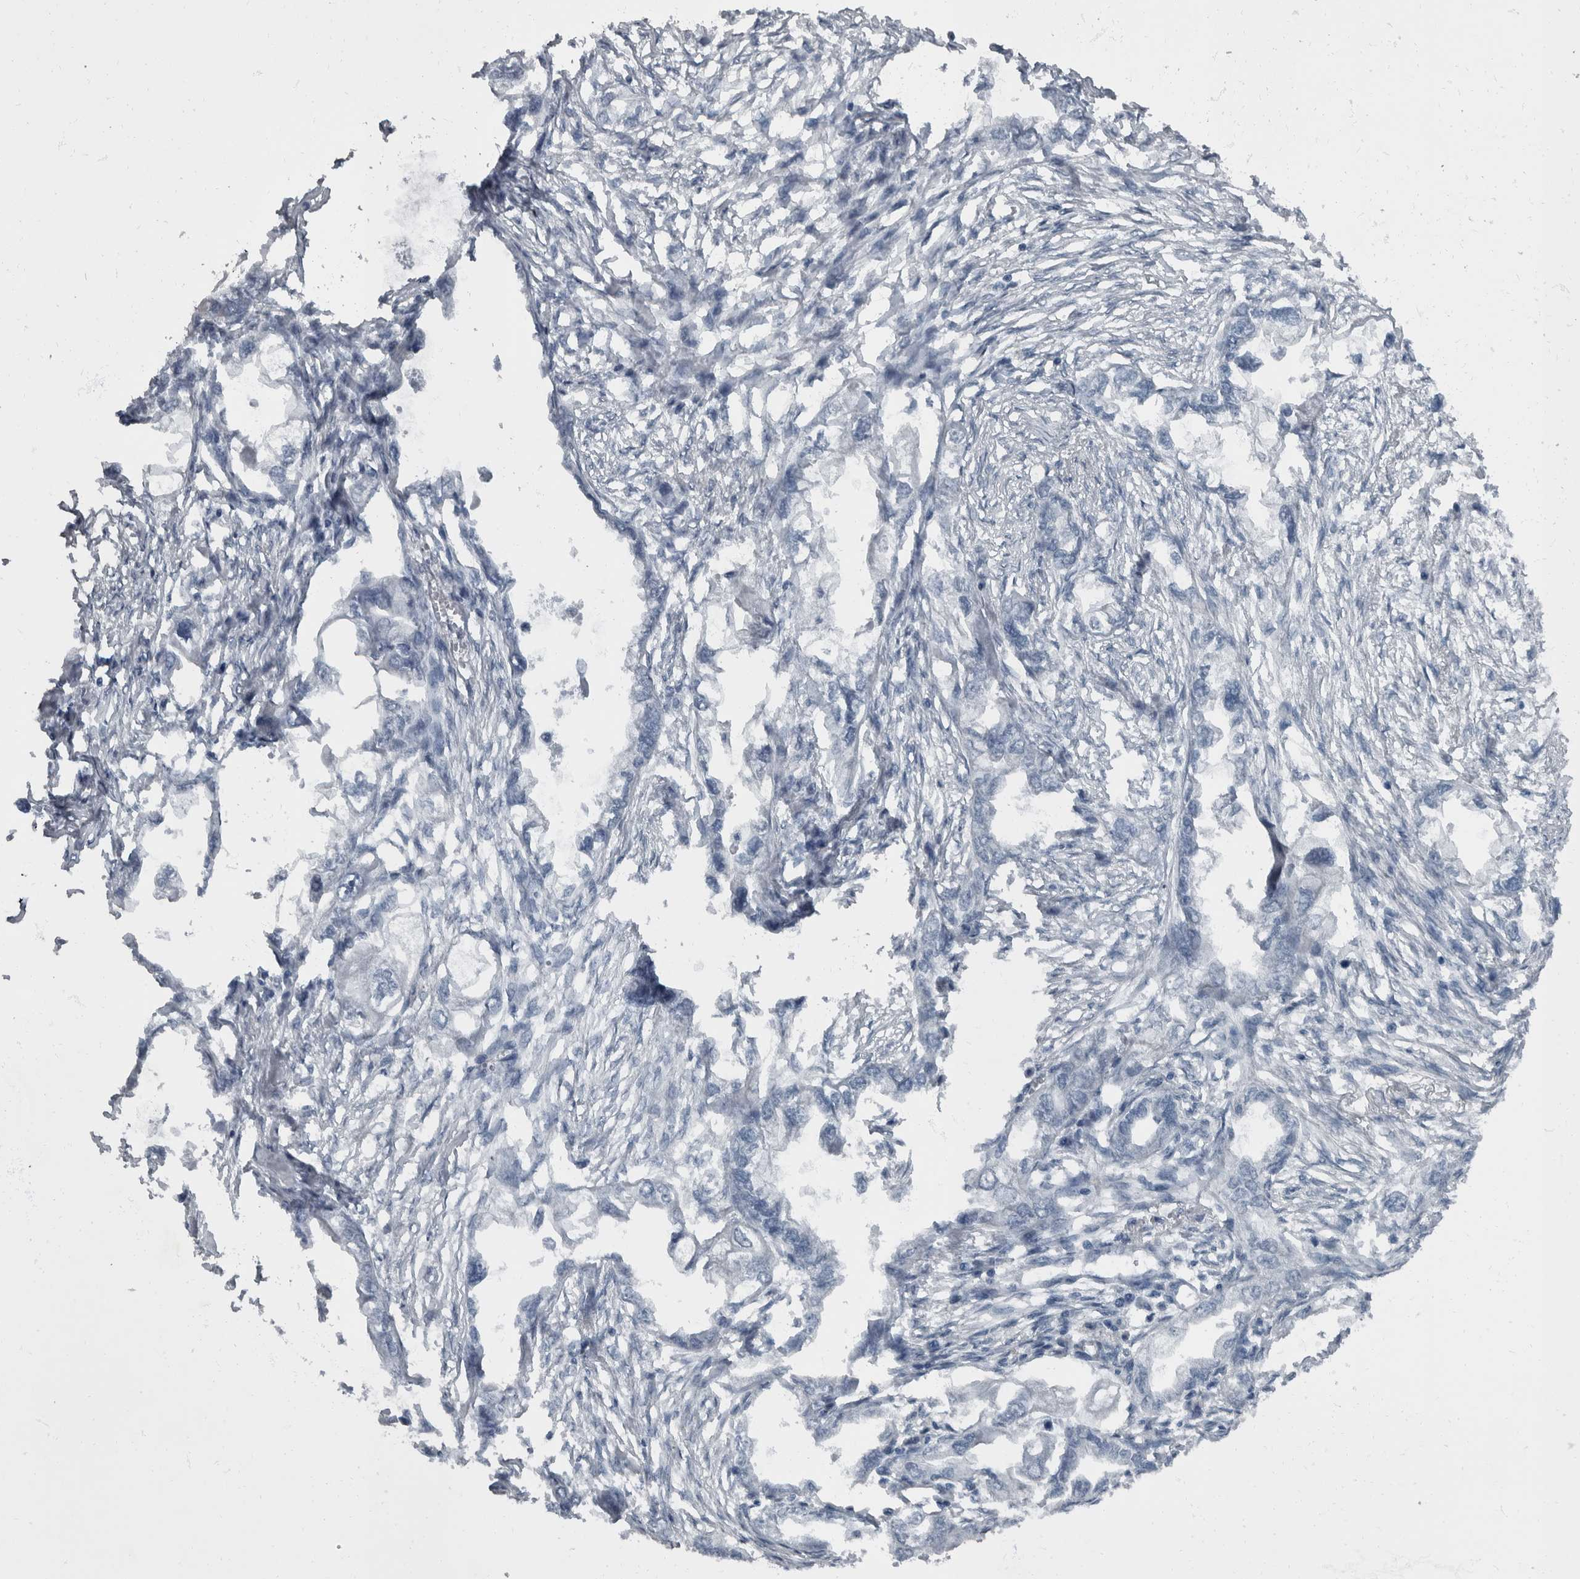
{"staining": {"intensity": "negative", "quantity": "none", "location": "none"}, "tissue": "endometrial cancer", "cell_type": "Tumor cells", "image_type": "cancer", "snomed": [{"axis": "morphology", "description": "Adenocarcinoma, NOS"}, {"axis": "morphology", "description": "Adenocarcinoma, metastatic, NOS"}, {"axis": "topography", "description": "Adipose tissue"}, {"axis": "topography", "description": "Endometrium"}], "caption": "Immunohistochemistry image of neoplastic tissue: endometrial metastatic adenocarcinoma stained with DAB displays no significant protein expression in tumor cells. Nuclei are stained in blue.", "gene": "WDR33", "patient": {"sex": "female", "age": 67}}